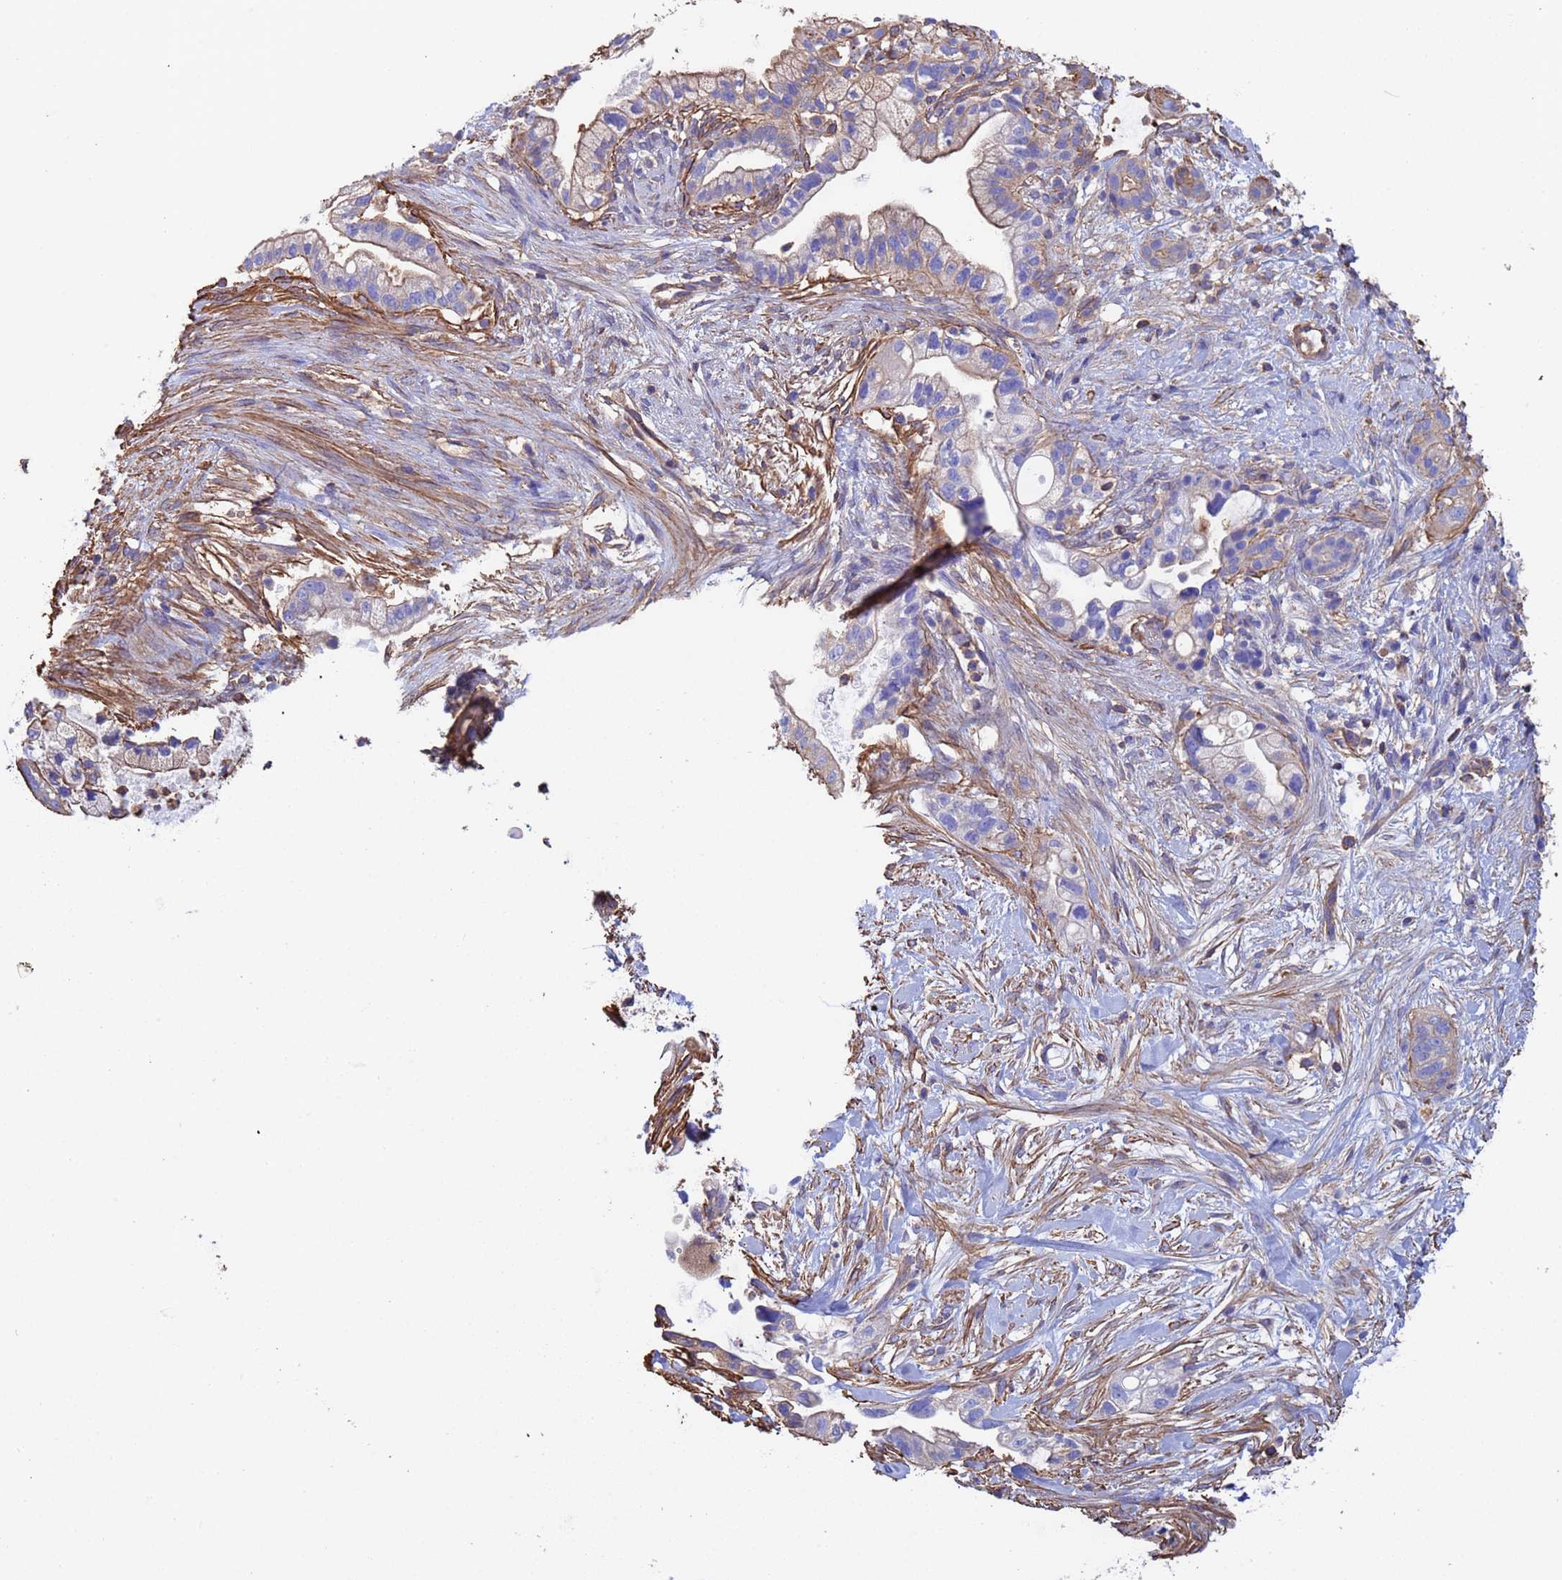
{"staining": {"intensity": "weak", "quantity": "25%-75%", "location": "cytoplasmic/membranous"}, "tissue": "pancreatic cancer", "cell_type": "Tumor cells", "image_type": "cancer", "snomed": [{"axis": "morphology", "description": "Adenocarcinoma, NOS"}, {"axis": "topography", "description": "Pancreas"}], "caption": "This histopathology image demonstrates immunohistochemistry (IHC) staining of pancreatic cancer, with low weak cytoplasmic/membranous staining in approximately 25%-75% of tumor cells.", "gene": "MYL12A", "patient": {"sex": "male", "age": 44}}